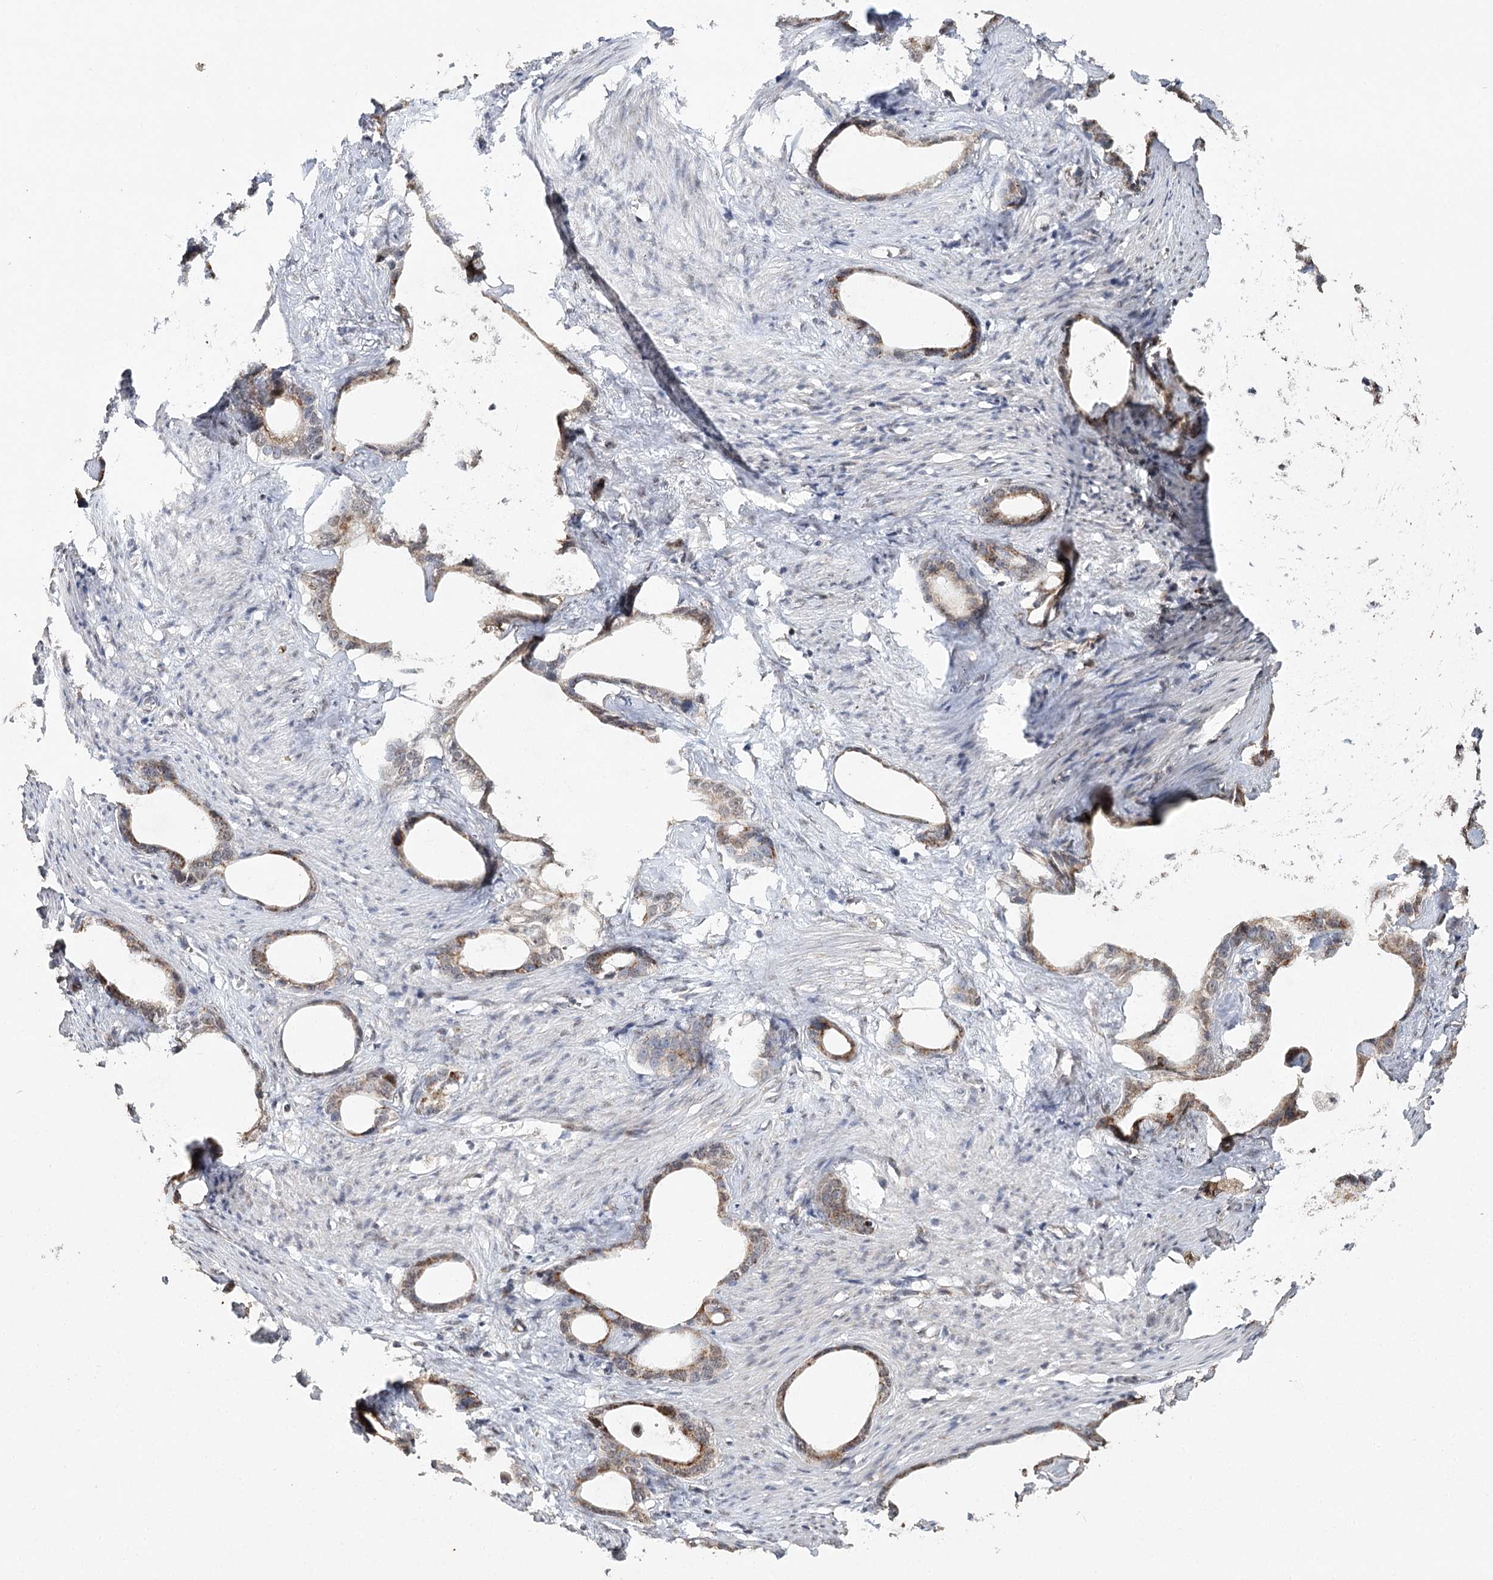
{"staining": {"intensity": "moderate", "quantity": ">75%", "location": "cytoplasmic/membranous"}, "tissue": "stomach cancer", "cell_type": "Tumor cells", "image_type": "cancer", "snomed": [{"axis": "morphology", "description": "Adenocarcinoma, NOS"}, {"axis": "topography", "description": "Stomach"}], "caption": "A micrograph of human stomach adenocarcinoma stained for a protein exhibits moderate cytoplasmic/membranous brown staining in tumor cells.", "gene": "ZNRF3", "patient": {"sex": "female", "age": 75}}